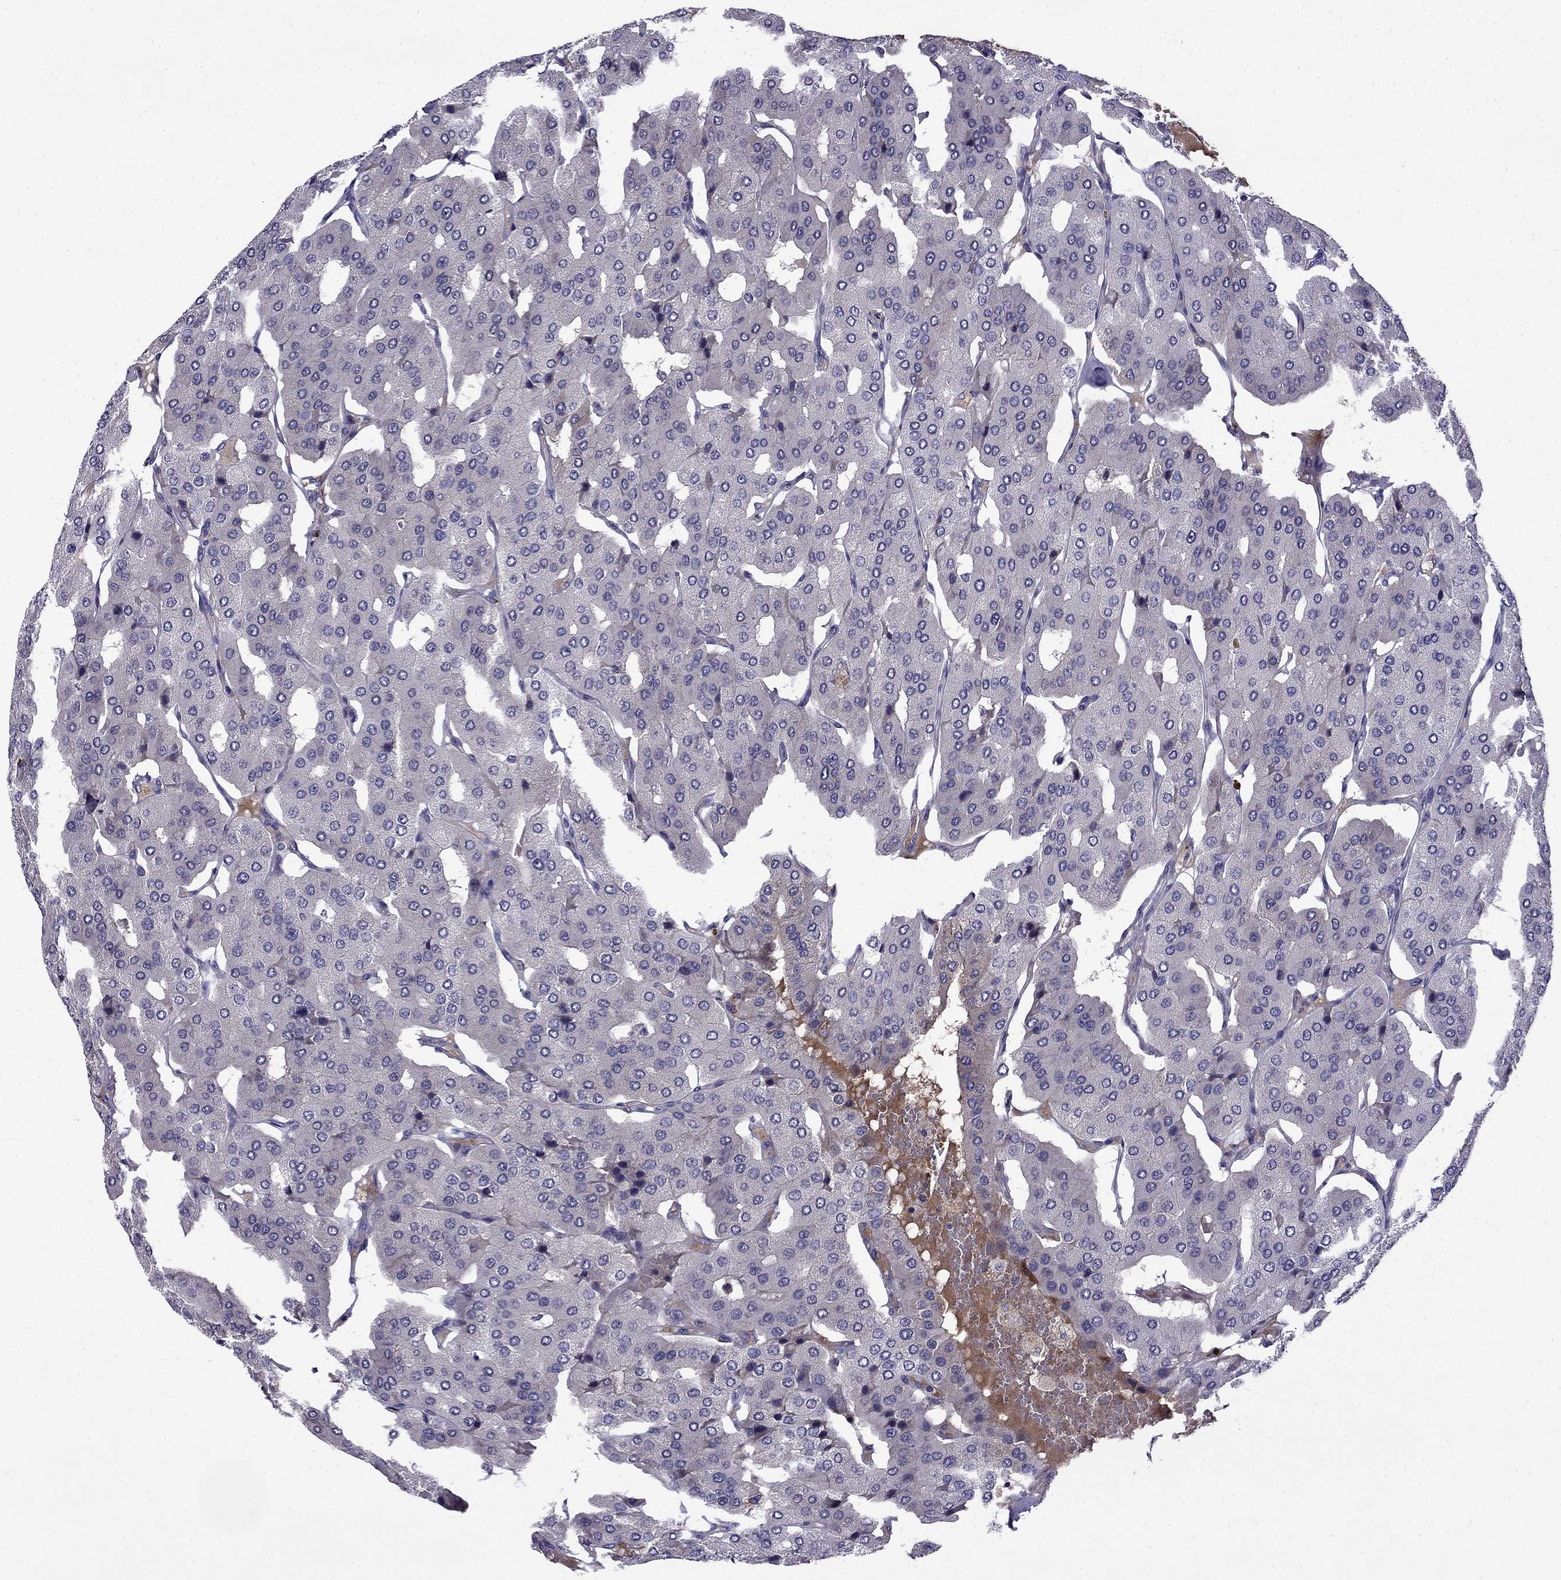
{"staining": {"intensity": "negative", "quantity": "none", "location": "none"}, "tissue": "parathyroid gland", "cell_type": "Glandular cells", "image_type": "normal", "snomed": [{"axis": "morphology", "description": "Normal tissue, NOS"}, {"axis": "morphology", "description": "Adenoma, NOS"}, {"axis": "topography", "description": "Parathyroid gland"}], "caption": "High power microscopy image of an IHC photomicrograph of normal parathyroid gland, revealing no significant positivity in glandular cells.", "gene": "PI16", "patient": {"sex": "female", "age": 86}}